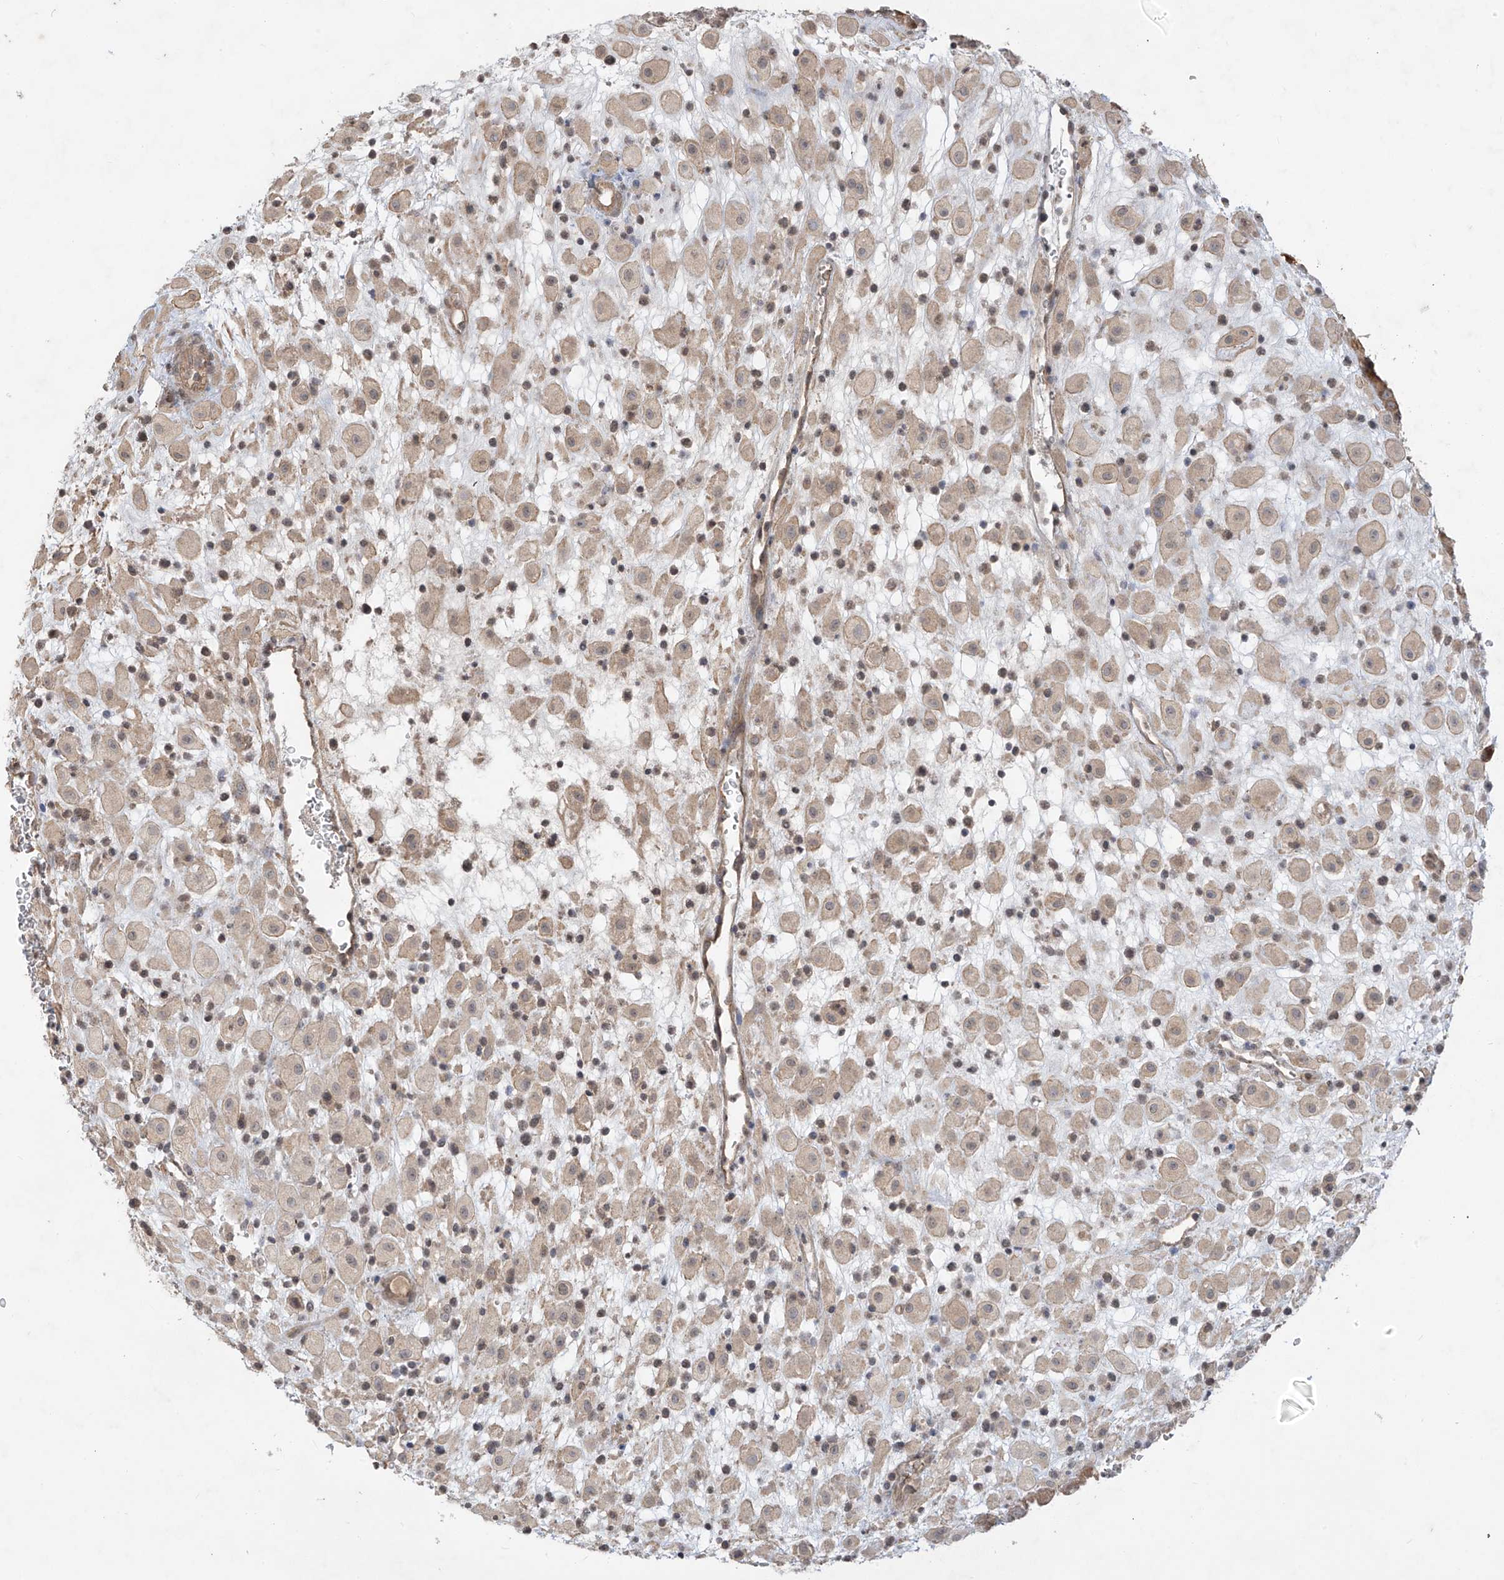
{"staining": {"intensity": "moderate", "quantity": ">75%", "location": "cytoplasmic/membranous"}, "tissue": "placenta", "cell_type": "Decidual cells", "image_type": "normal", "snomed": [{"axis": "morphology", "description": "Normal tissue, NOS"}, {"axis": "topography", "description": "Placenta"}], "caption": "Immunohistochemistry of benign placenta reveals medium levels of moderate cytoplasmic/membranous expression in approximately >75% of decidual cells.", "gene": "DGKQ", "patient": {"sex": "female", "age": 35}}